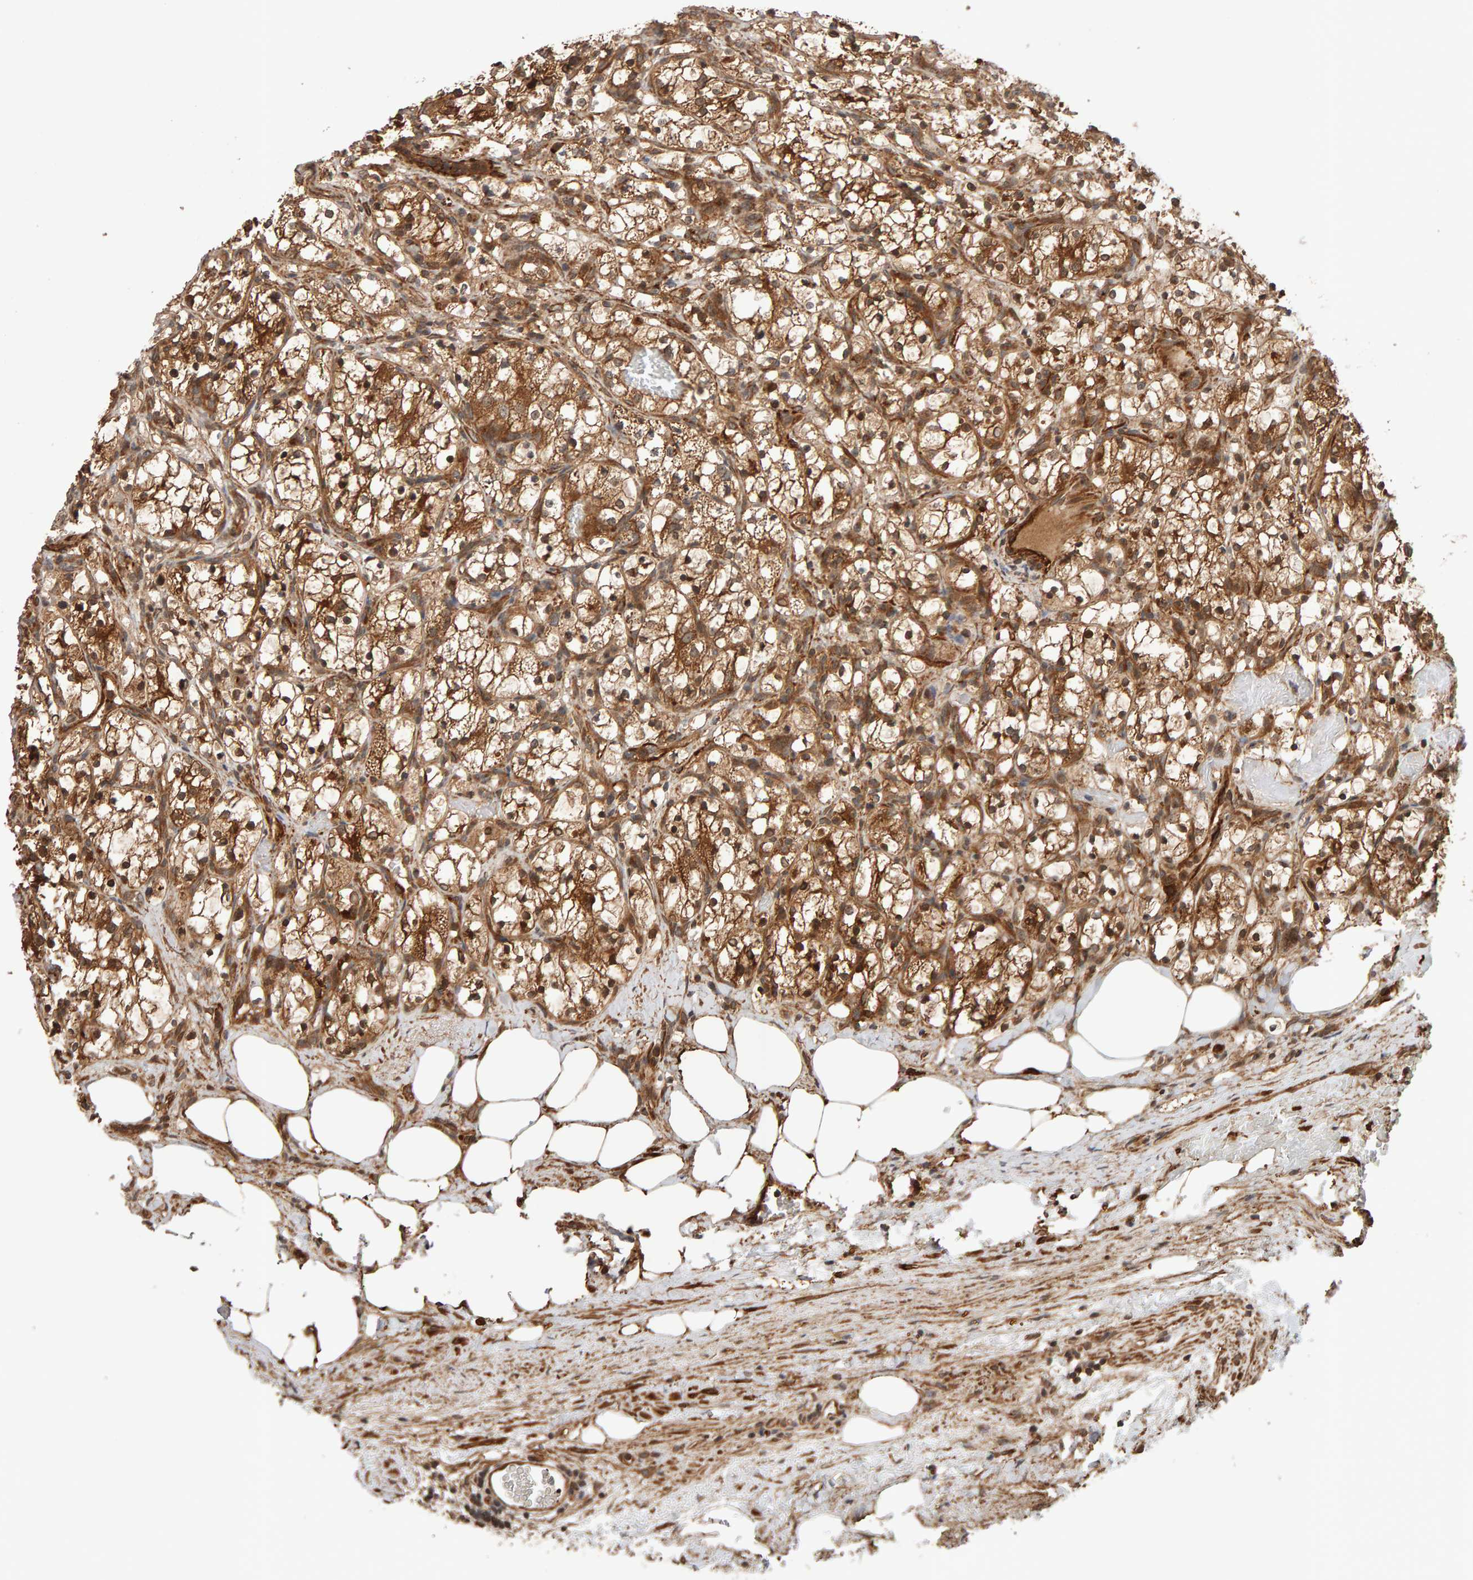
{"staining": {"intensity": "moderate", "quantity": ">75%", "location": "cytoplasmic/membranous"}, "tissue": "renal cancer", "cell_type": "Tumor cells", "image_type": "cancer", "snomed": [{"axis": "morphology", "description": "Adenocarcinoma, NOS"}, {"axis": "topography", "description": "Kidney"}], "caption": "A micrograph showing moderate cytoplasmic/membranous expression in about >75% of tumor cells in renal cancer (adenocarcinoma), as visualized by brown immunohistochemical staining.", "gene": "SYNRG", "patient": {"sex": "female", "age": 69}}